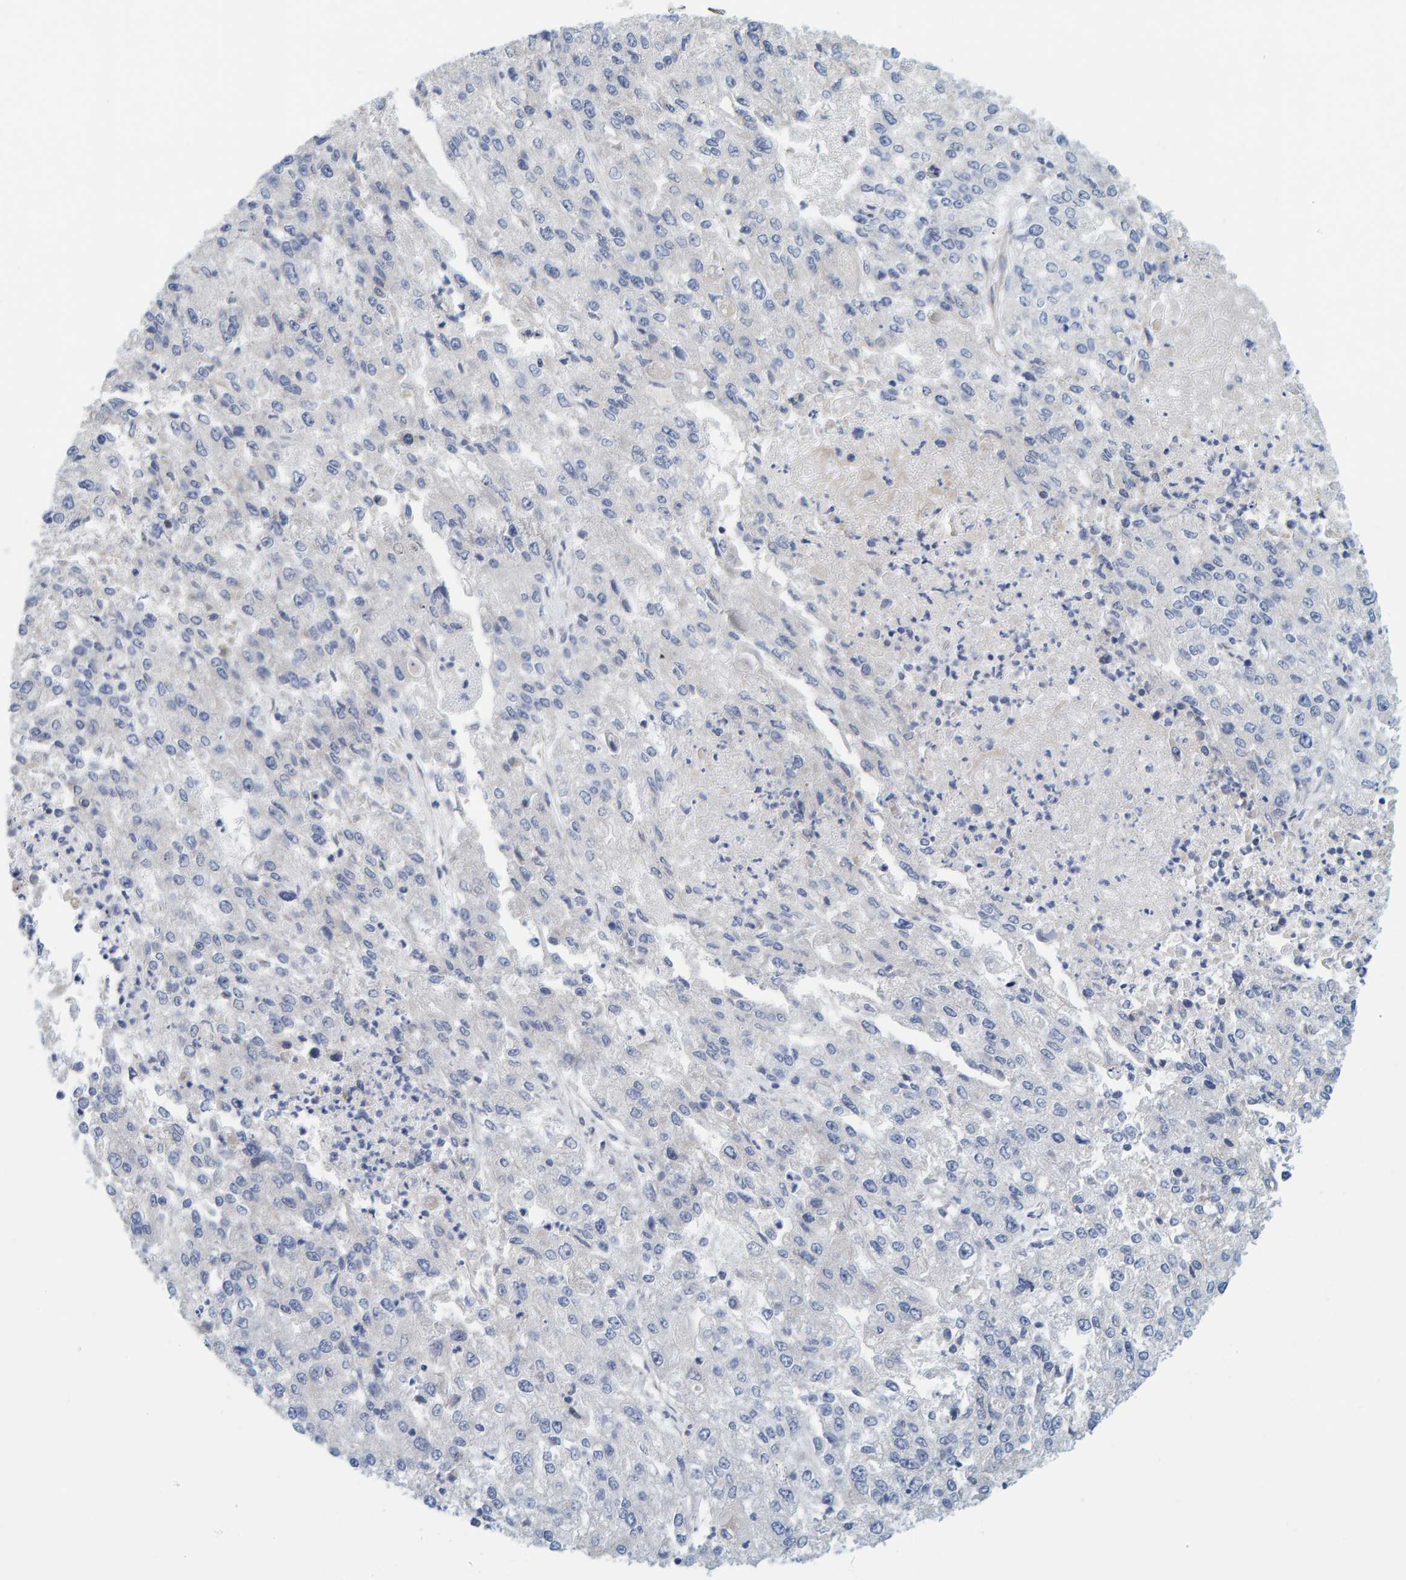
{"staining": {"intensity": "negative", "quantity": "none", "location": "none"}, "tissue": "endometrial cancer", "cell_type": "Tumor cells", "image_type": "cancer", "snomed": [{"axis": "morphology", "description": "Adenocarcinoma, NOS"}, {"axis": "topography", "description": "Endometrium"}], "caption": "Endometrial adenocarcinoma stained for a protein using IHC reveals no positivity tumor cells.", "gene": "ZC3H3", "patient": {"sex": "female", "age": 49}}